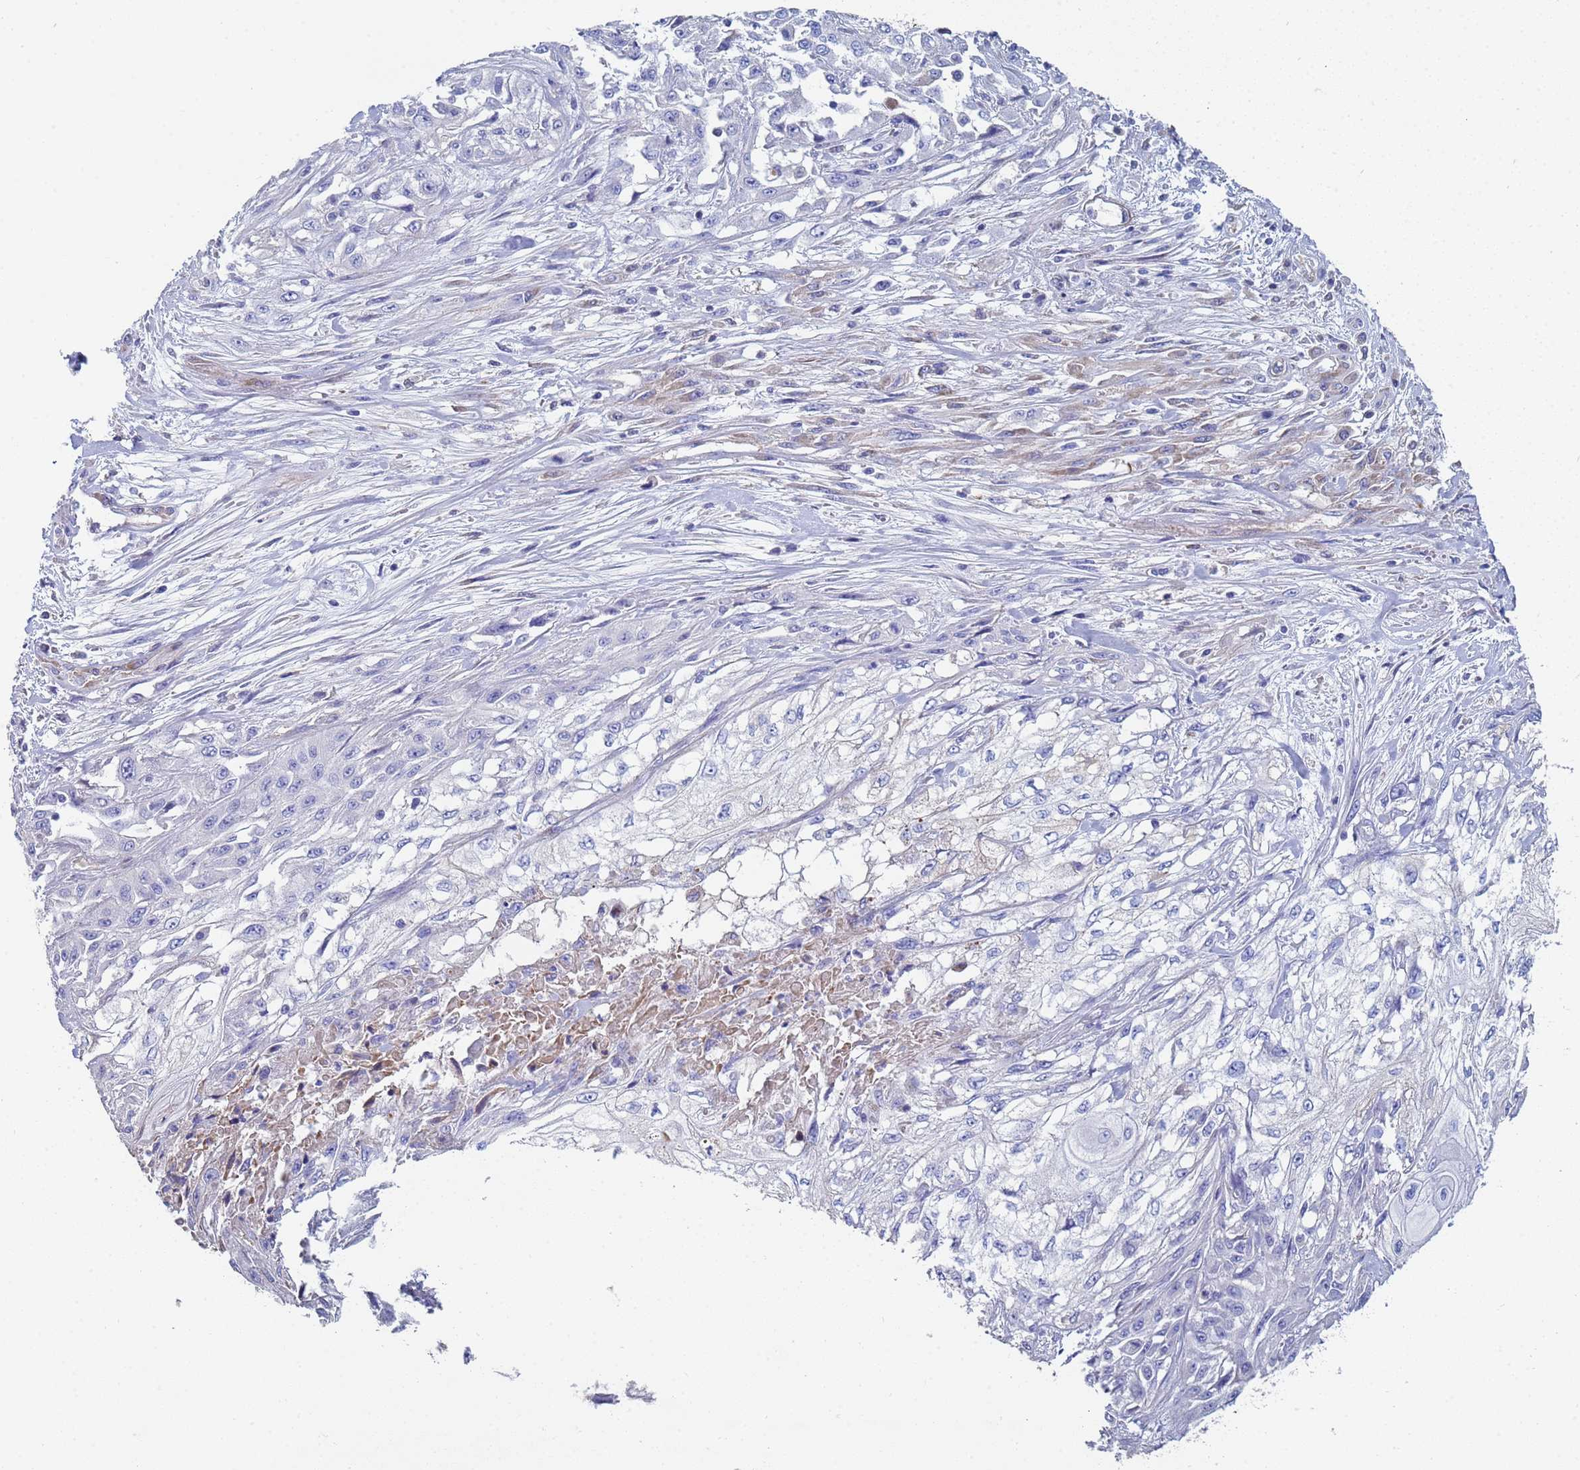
{"staining": {"intensity": "negative", "quantity": "none", "location": "none"}, "tissue": "skin cancer", "cell_type": "Tumor cells", "image_type": "cancer", "snomed": [{"axis": "morphology", "description": "Squamous cell carcinoma, NOS"}, {"axis": "morphology", "description": "Squamous cell carcinoma, metastatic, NOS"}, {"axis": "topography", "description": "Skin"}, {"axis": "topography", "description": "Lymph node"}], "caption": "The immunohistochemistry histopathology image has no significant expression in tumor cells of squamous cell carcinoma (skin) tissue.", "gene": "ABCA8", "patient": {"sex": "male", "age": 75}}